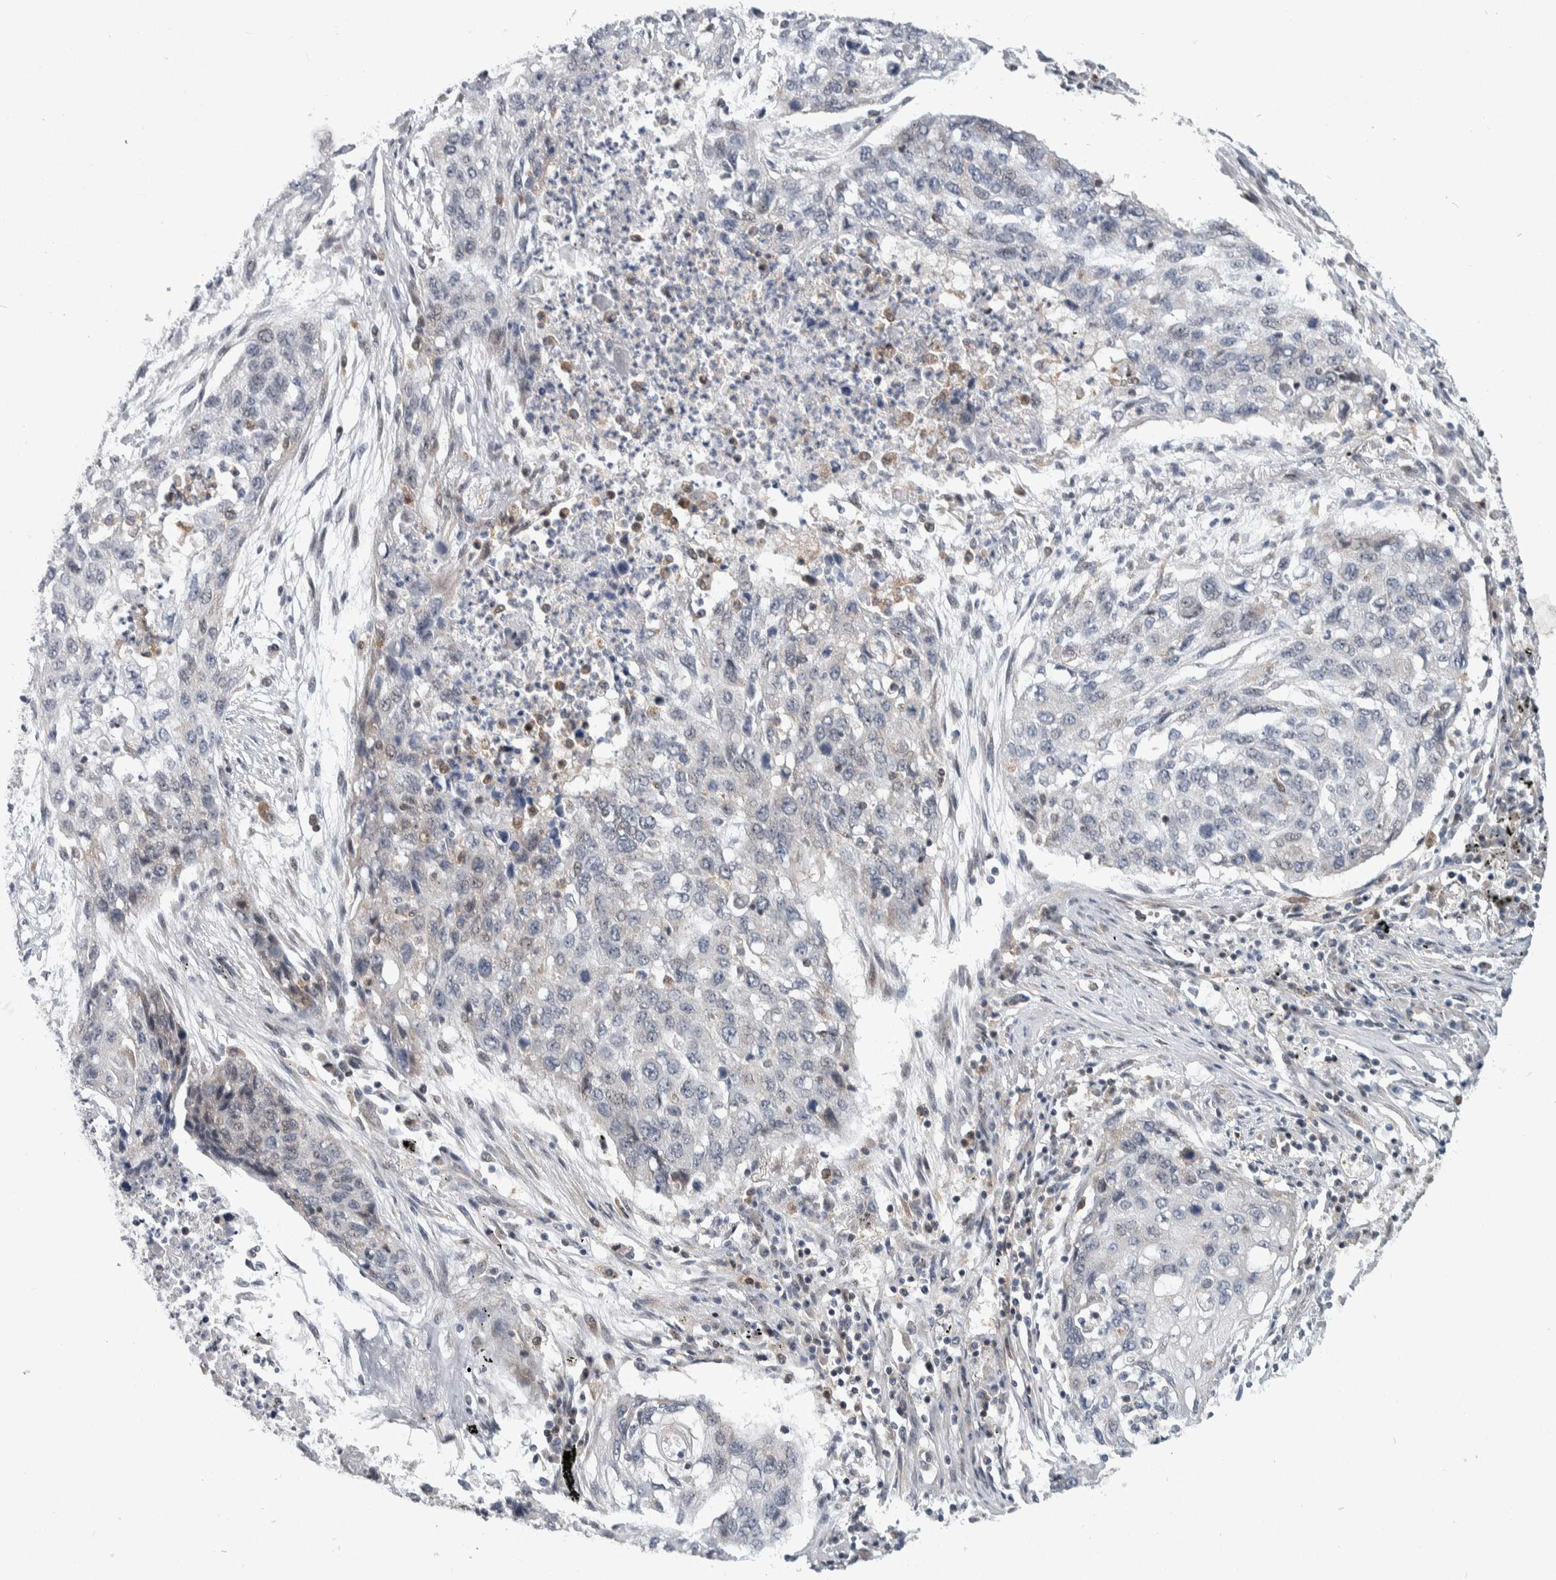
{"staining": {"intensity": "negative", "quantity": "none", "location": "none"}, "tissue": "lung cancer", "cell_type": "Tumor cells", "image_type": "cancer", "snomed": [{"axis": "morphology", "description": "Squamous cell carcinoma, NOS"}, {"axis": "topography", "description": "Lung"}], "caption": "This photomicrograph is of lung cancer stained with immunohistochemistry (IHC) to label a protein in brown with the nuclei are counter-stained blue. There is no expression in tumor cells. (DAB (3,3'-diaminobenzidine) immunohistochemistry (IHC) visualized using brightfield microscopy, high magnification).", "gene": "PTPA", "patient": {"sex": "female", "age": 63}}